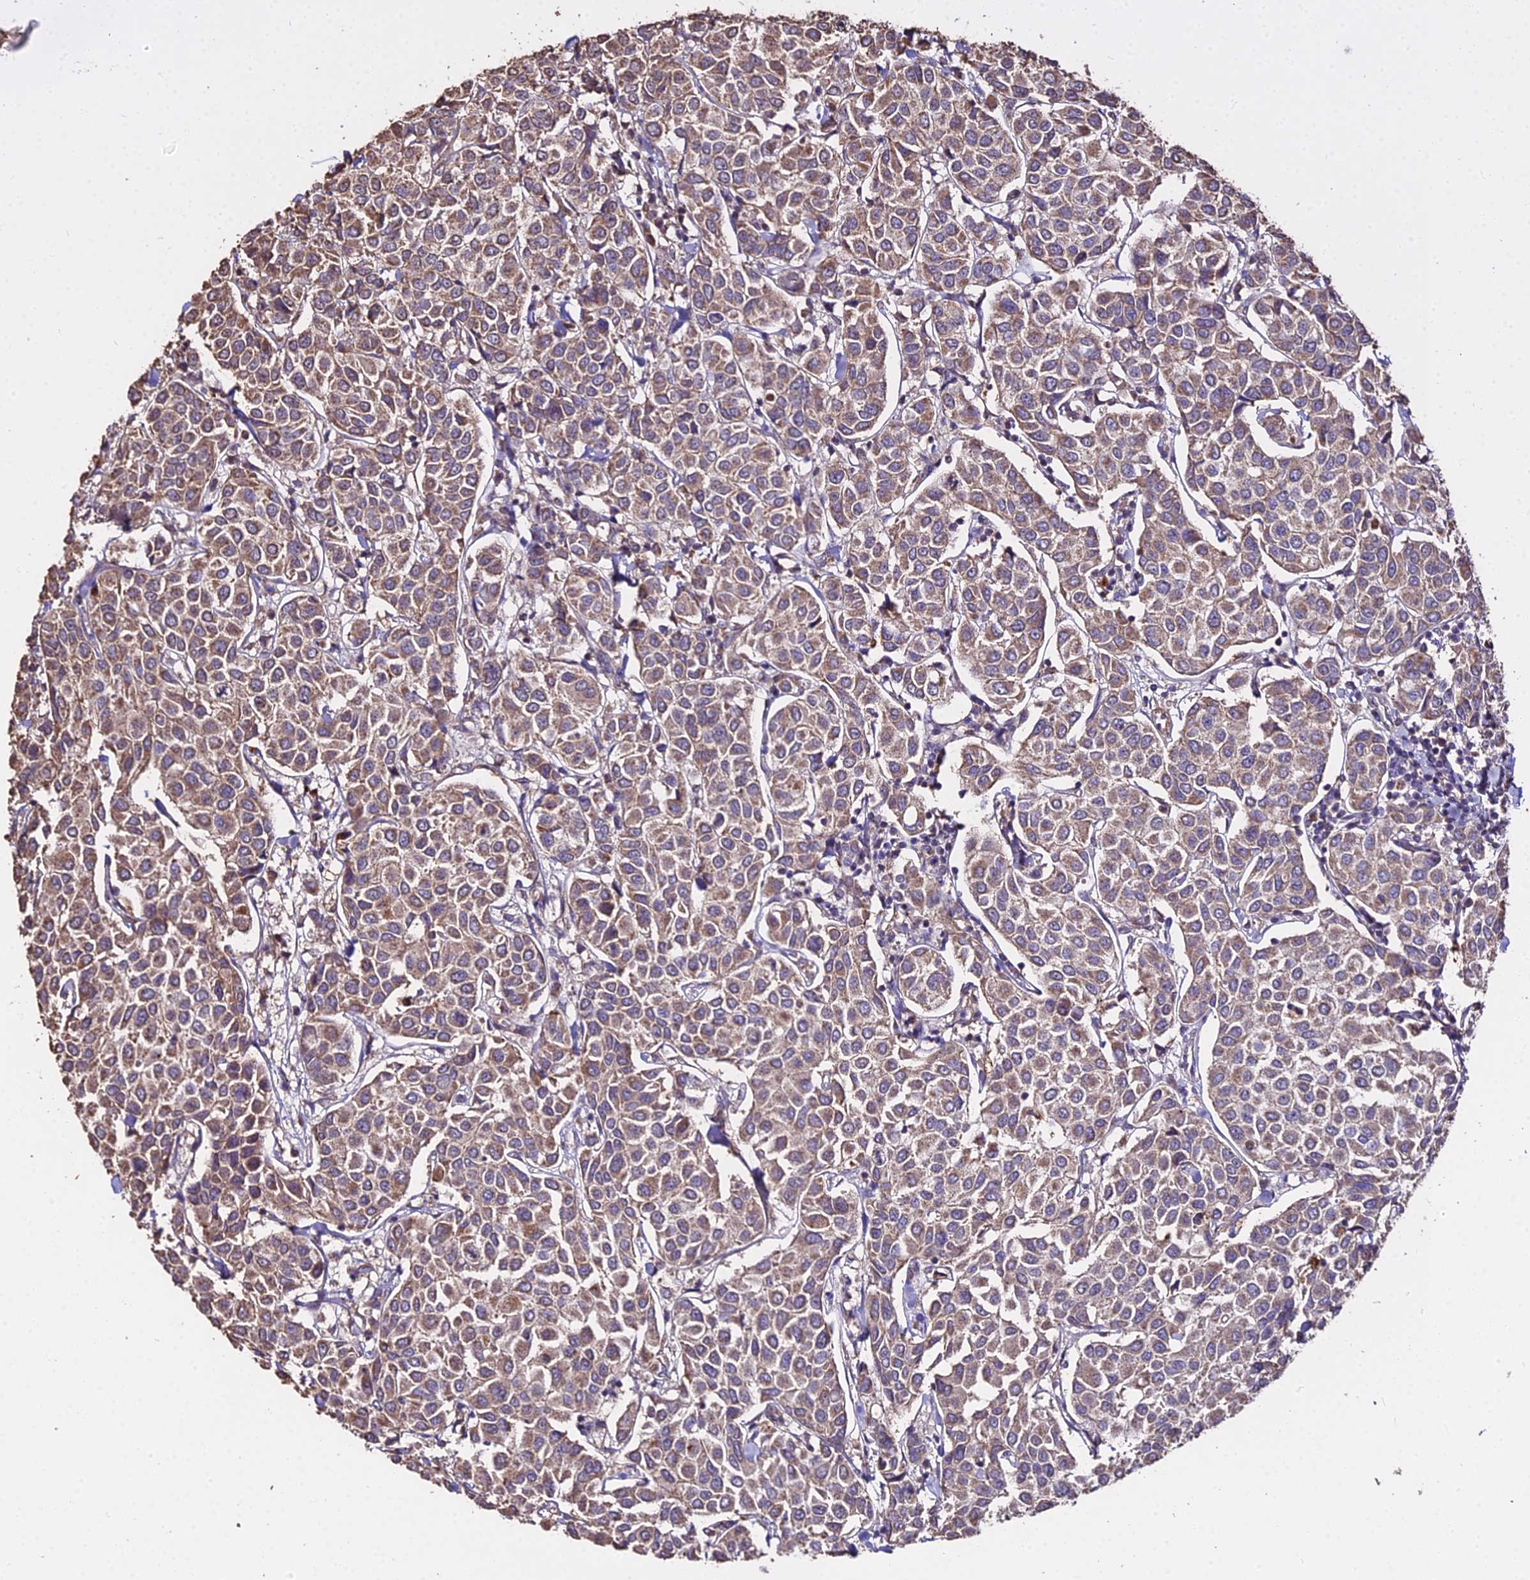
{"staining": {"intensity": "moderate", "quantity": ">75%", "location": "cytoplasmic/membranous"}, "tissue": "breast cancer", "cell_type": "Tumor cells", "image_type": "cancer", "snomed": [{"axis": "morphology", "description": "Duct carcinoma"}, {"axis": "topography", "description": "Breast"}], "caption": "Immunohistochemistry (IHC) photomicrograph of human breast cancer (infiltrating ductal carcinoma) stained for a protein (brown), which demonstrates medium levels of moderate cytoplasmic/membranous staining in about >75% of tumor cells.", "gene": "METTL13", "patient": {"sex": "female", "age": 55}}